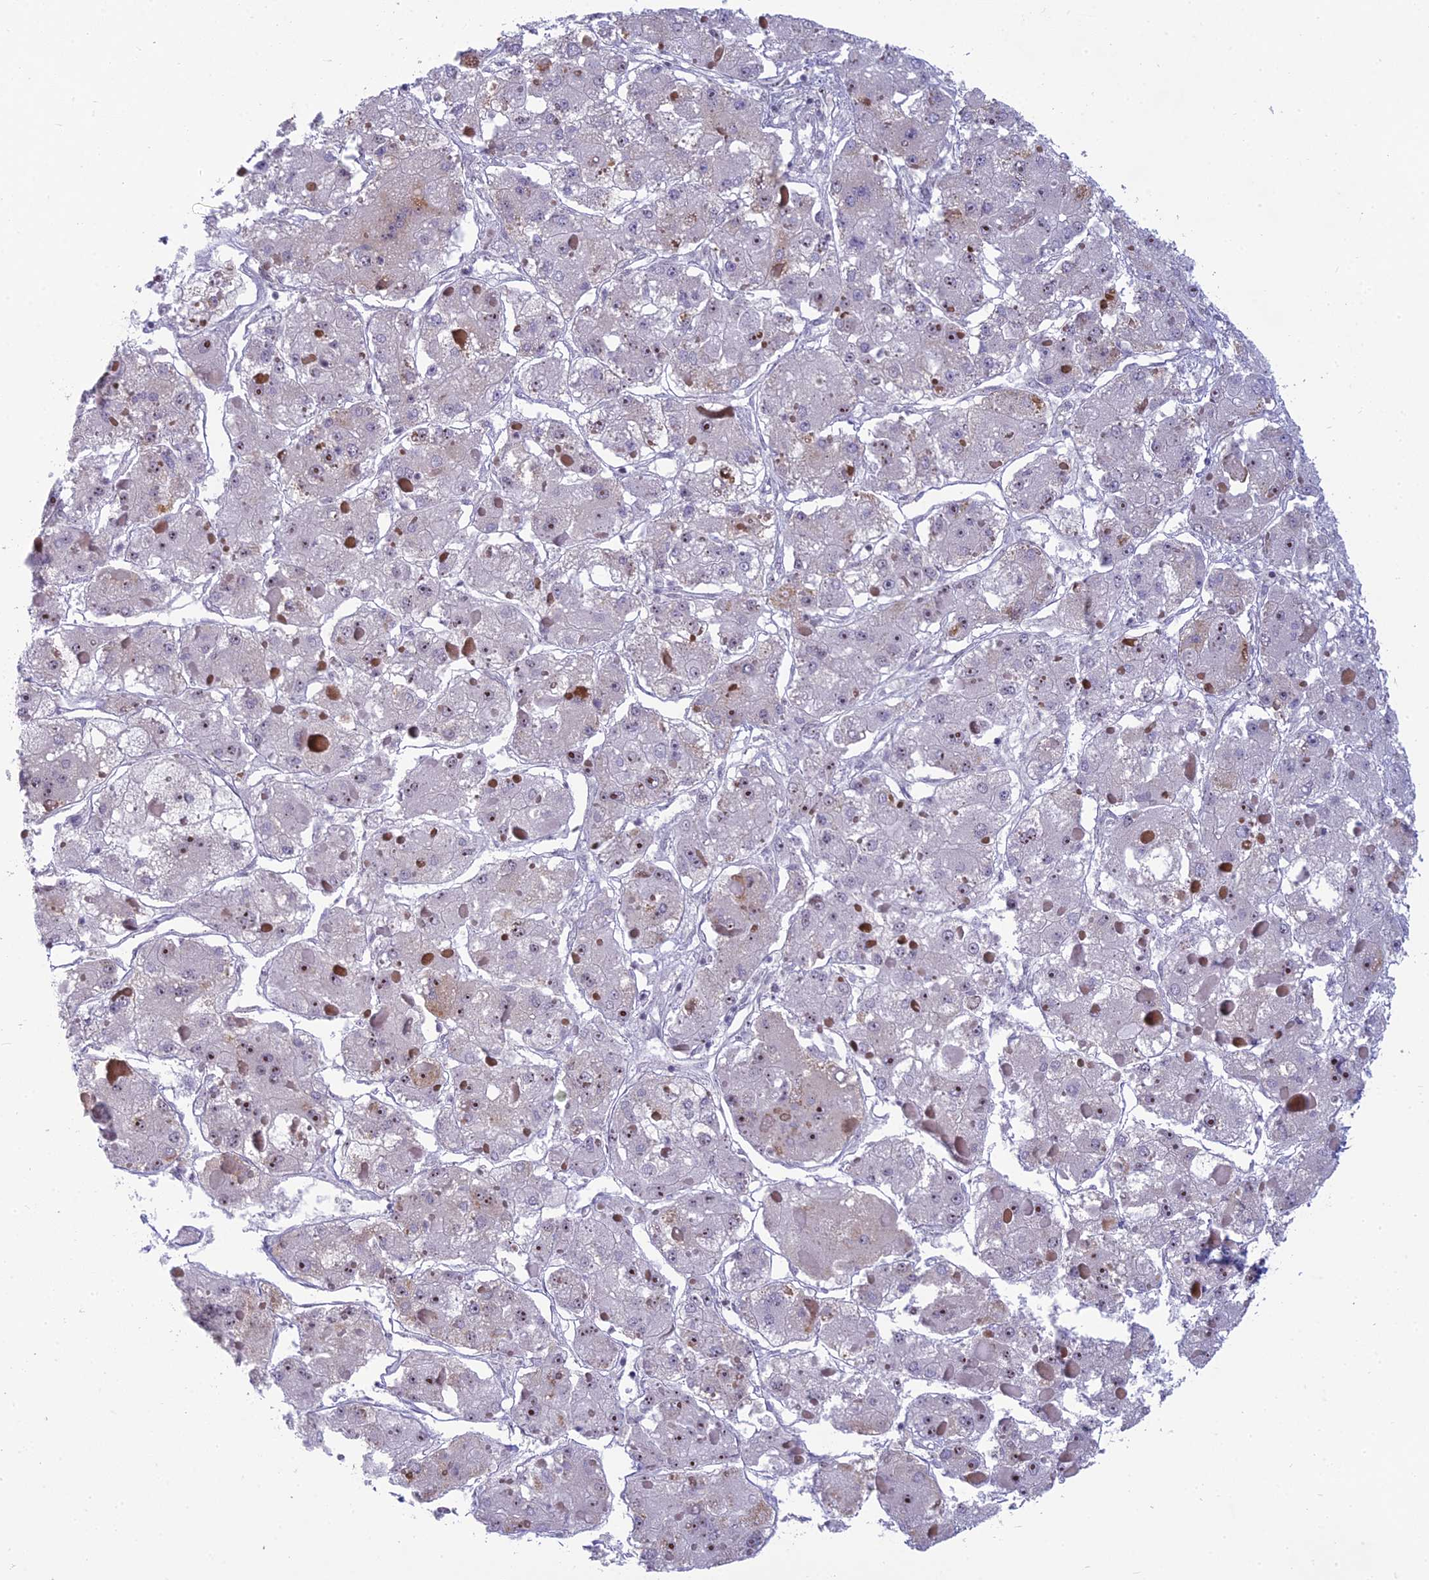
{"staining": {"intensity": "moderate", "quantity": ">75%", "location": "nuclear"}, "tissue": "liver cancer", "cell_type": "Tumor cells", "image_type": "cancer", "snomed": [{"axis": "morphology", "description": "Carcinoma, Hepatocellular, NOS"}, {"axis": "topography", "description": "Liver"}], "caption": "IHC (DAB) staining of human hepatocellular carcinoma (liver) reveals moderate nuclear protein positivity in approximately >75% of tumor cells.", "gene": "DTX2", "patient": {"sex": "female", "age": 73}}